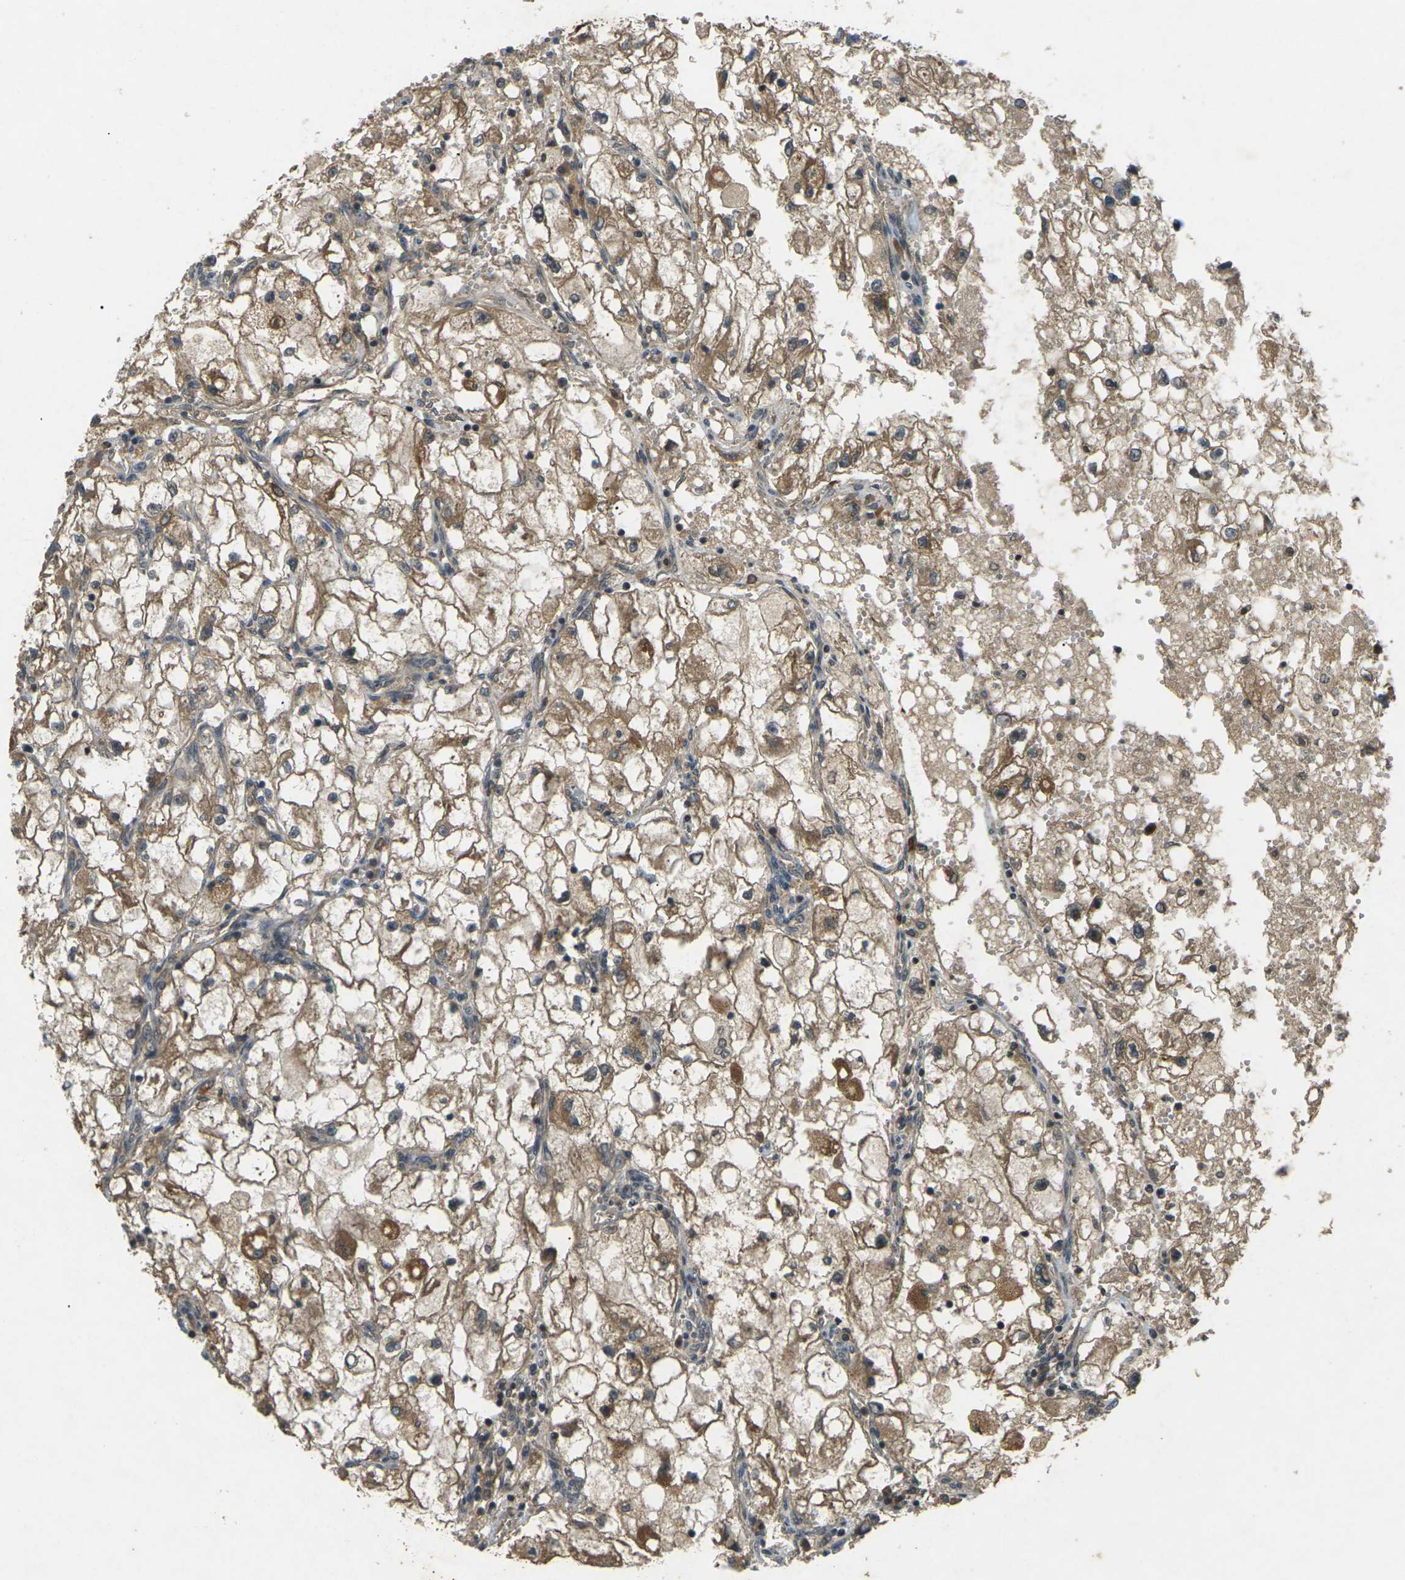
{"staining": {"intensity": "moderate", "quantity": ">75%", "location": "cytoplasmic/membranous"}, "tissue": "renal cancer", "cell_type": "Tumor cells", "image_type": "cancer", "snomed": [{"axis": "morphology", "description": "Adenocarcinoma, NOS"}, {"axis": "topography", "description": "Kidney"}], "caption": "Human renal adenocarcinoma stained with a protein marker displays moderate staining in tumor cells.", "gene": "TAP1", "patient": {"sex": "female", "age": 70}}